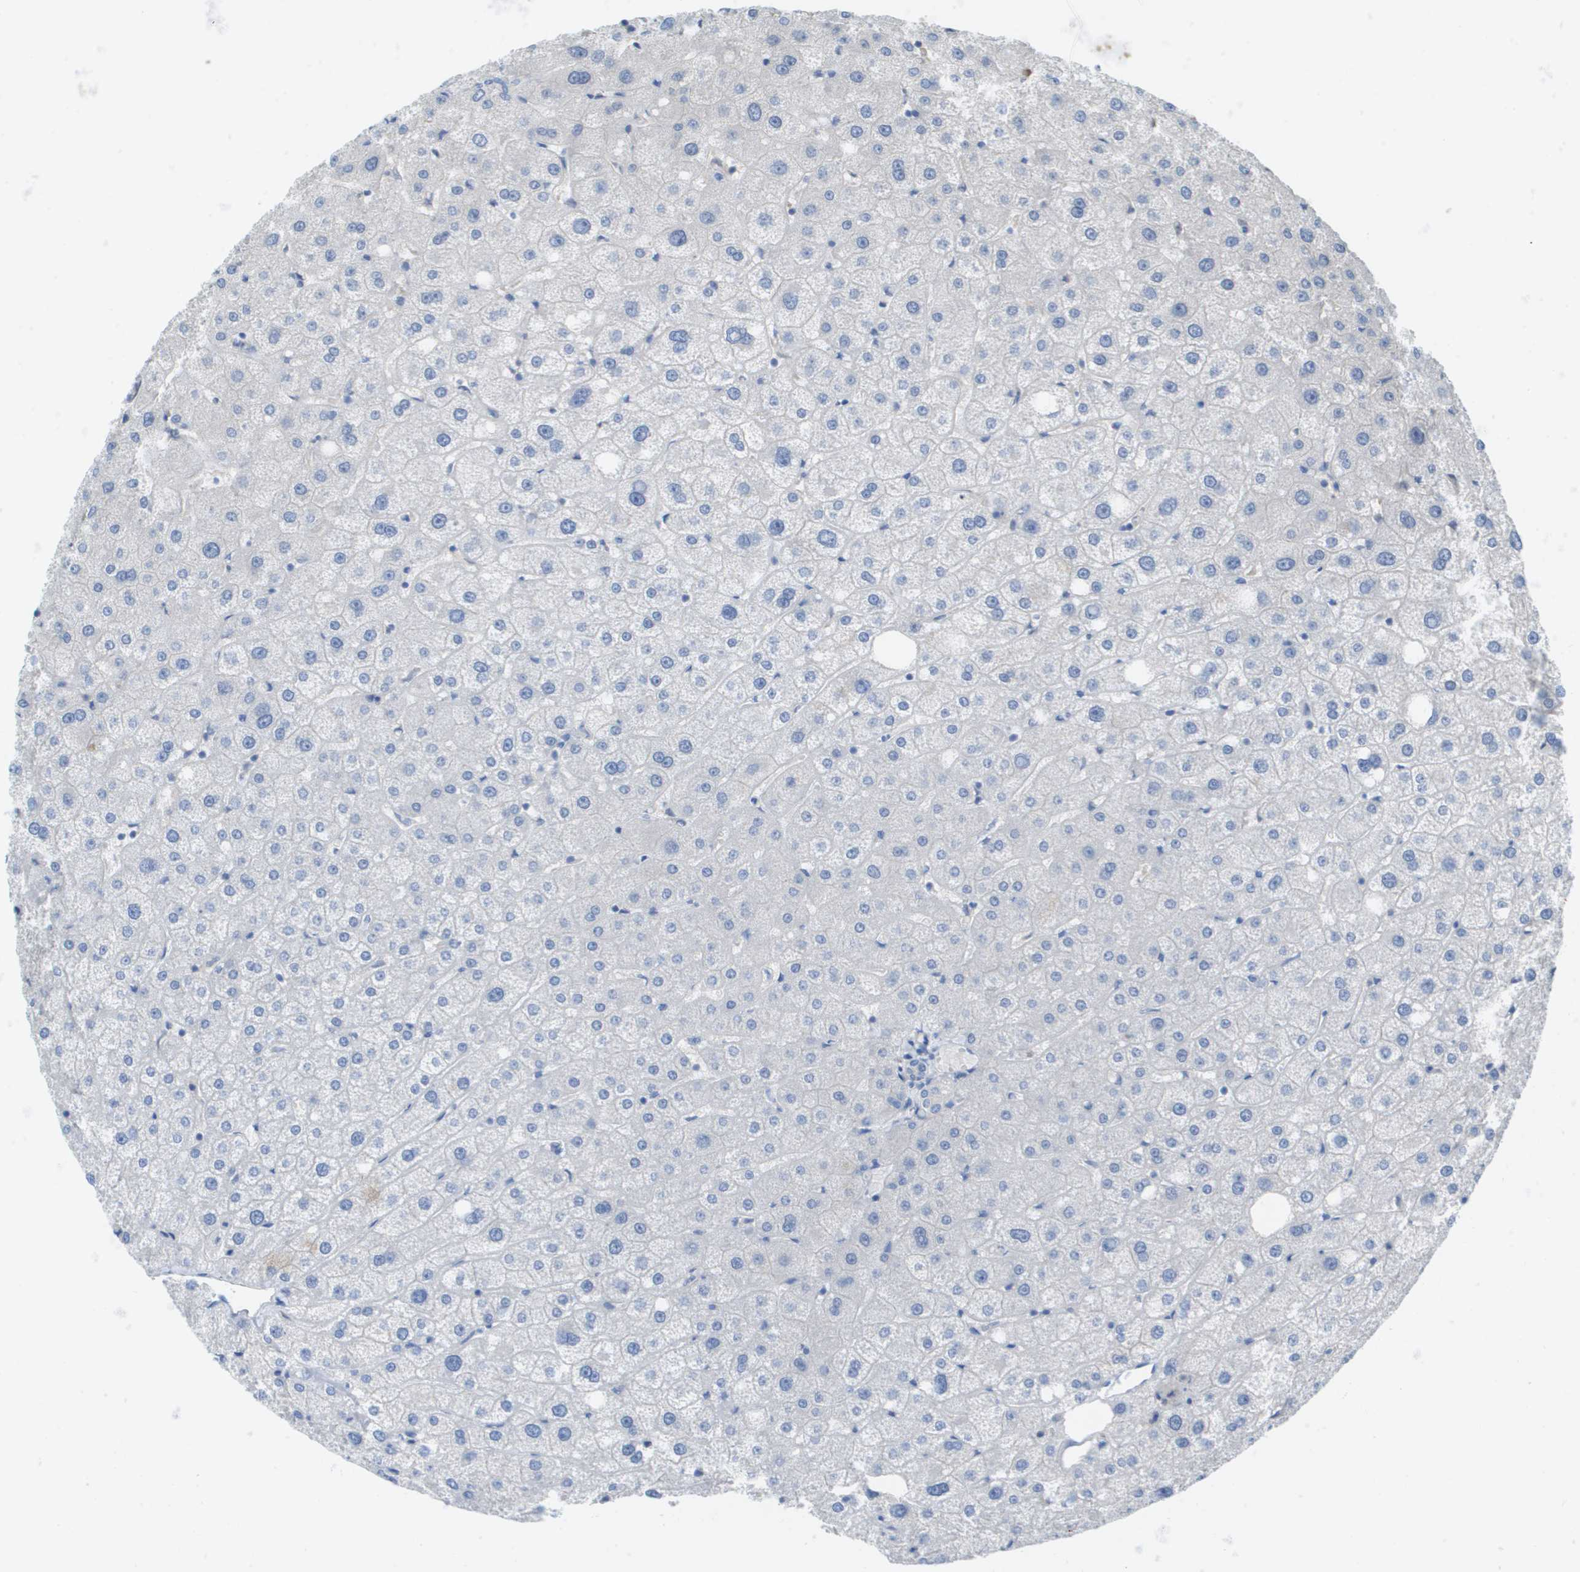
{"staining": {"intensity": "negative", "quantity": "none", "location": "none"}, "tissue": "liver", "cell_type": "Cholangiocytes", "image_type": "normal", "snomed": [{"axis": "morphology", "description": "Normal tissue, NOS"}, {"axis": "topography", "description": "Liver"}], "caption": "High power microscopy photomicrograph of an immunohistochemistry image of unremarkable liver, revealing no significant positivity in cholangiocytes. The staining was performed using DAB to visualize the protein expression in brown, while the nuclei were stained in blue with hematoxylin (Magnification: 20x).", "gene": "MYL3", "patient": {"sex": "male", "age": 73}}